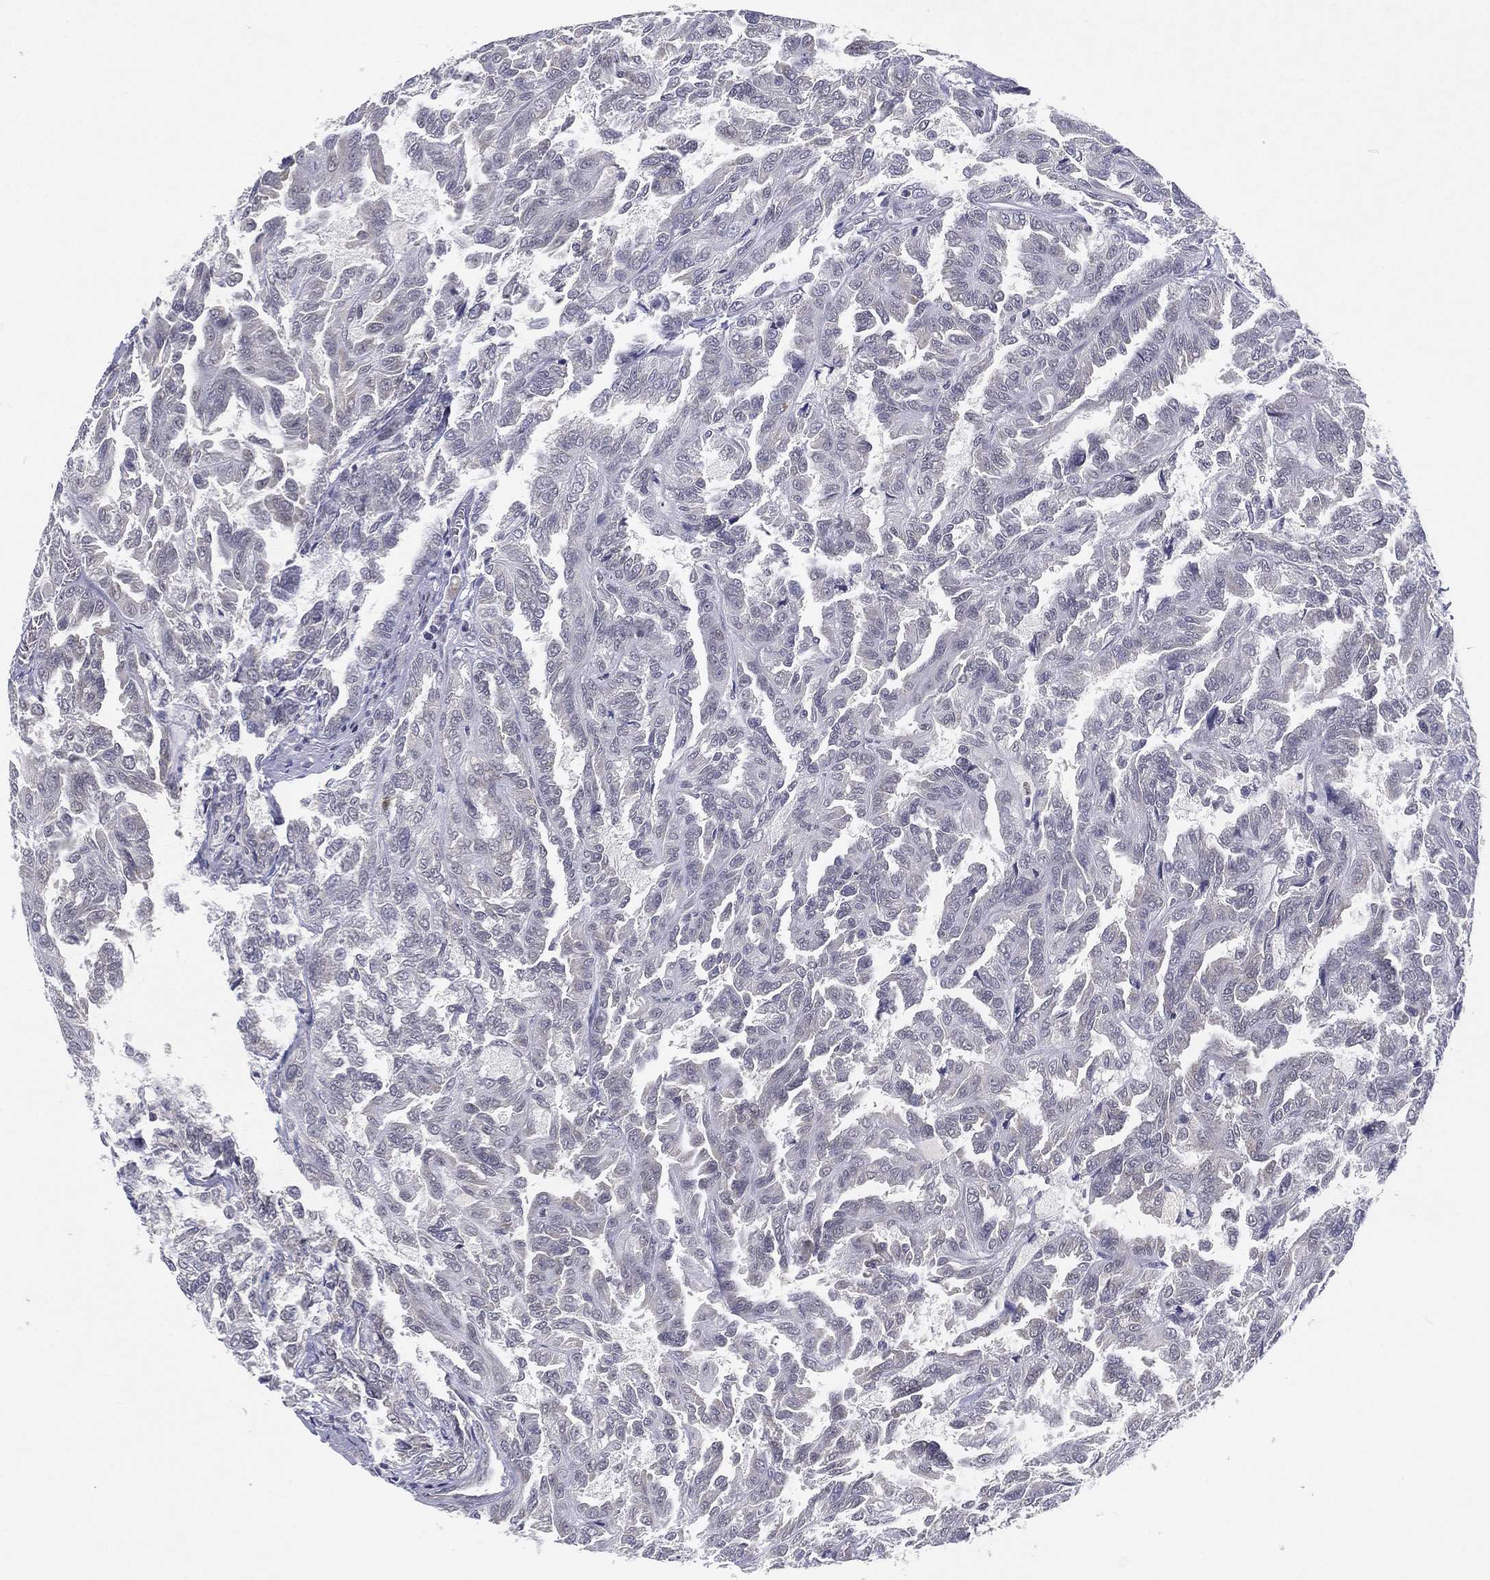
{"staining": {"intensity": "negative", "quantity": "none", "location": "none"}, "tissue": "renal cancer", "cell_type": "Tumor cells", "image_type": "cancer", "snomed": [{"axis": "morphology", "description": "Adenocarcinoma, NOS"}, {"axis": "topography", "description": "Kidney"}], "caption": "The histopathology image exhibits no significant expression in tumor cells of renal adenocarcinoma.", "gene": "MS4A8", "patient": {"sex": "male", "age": 79}}